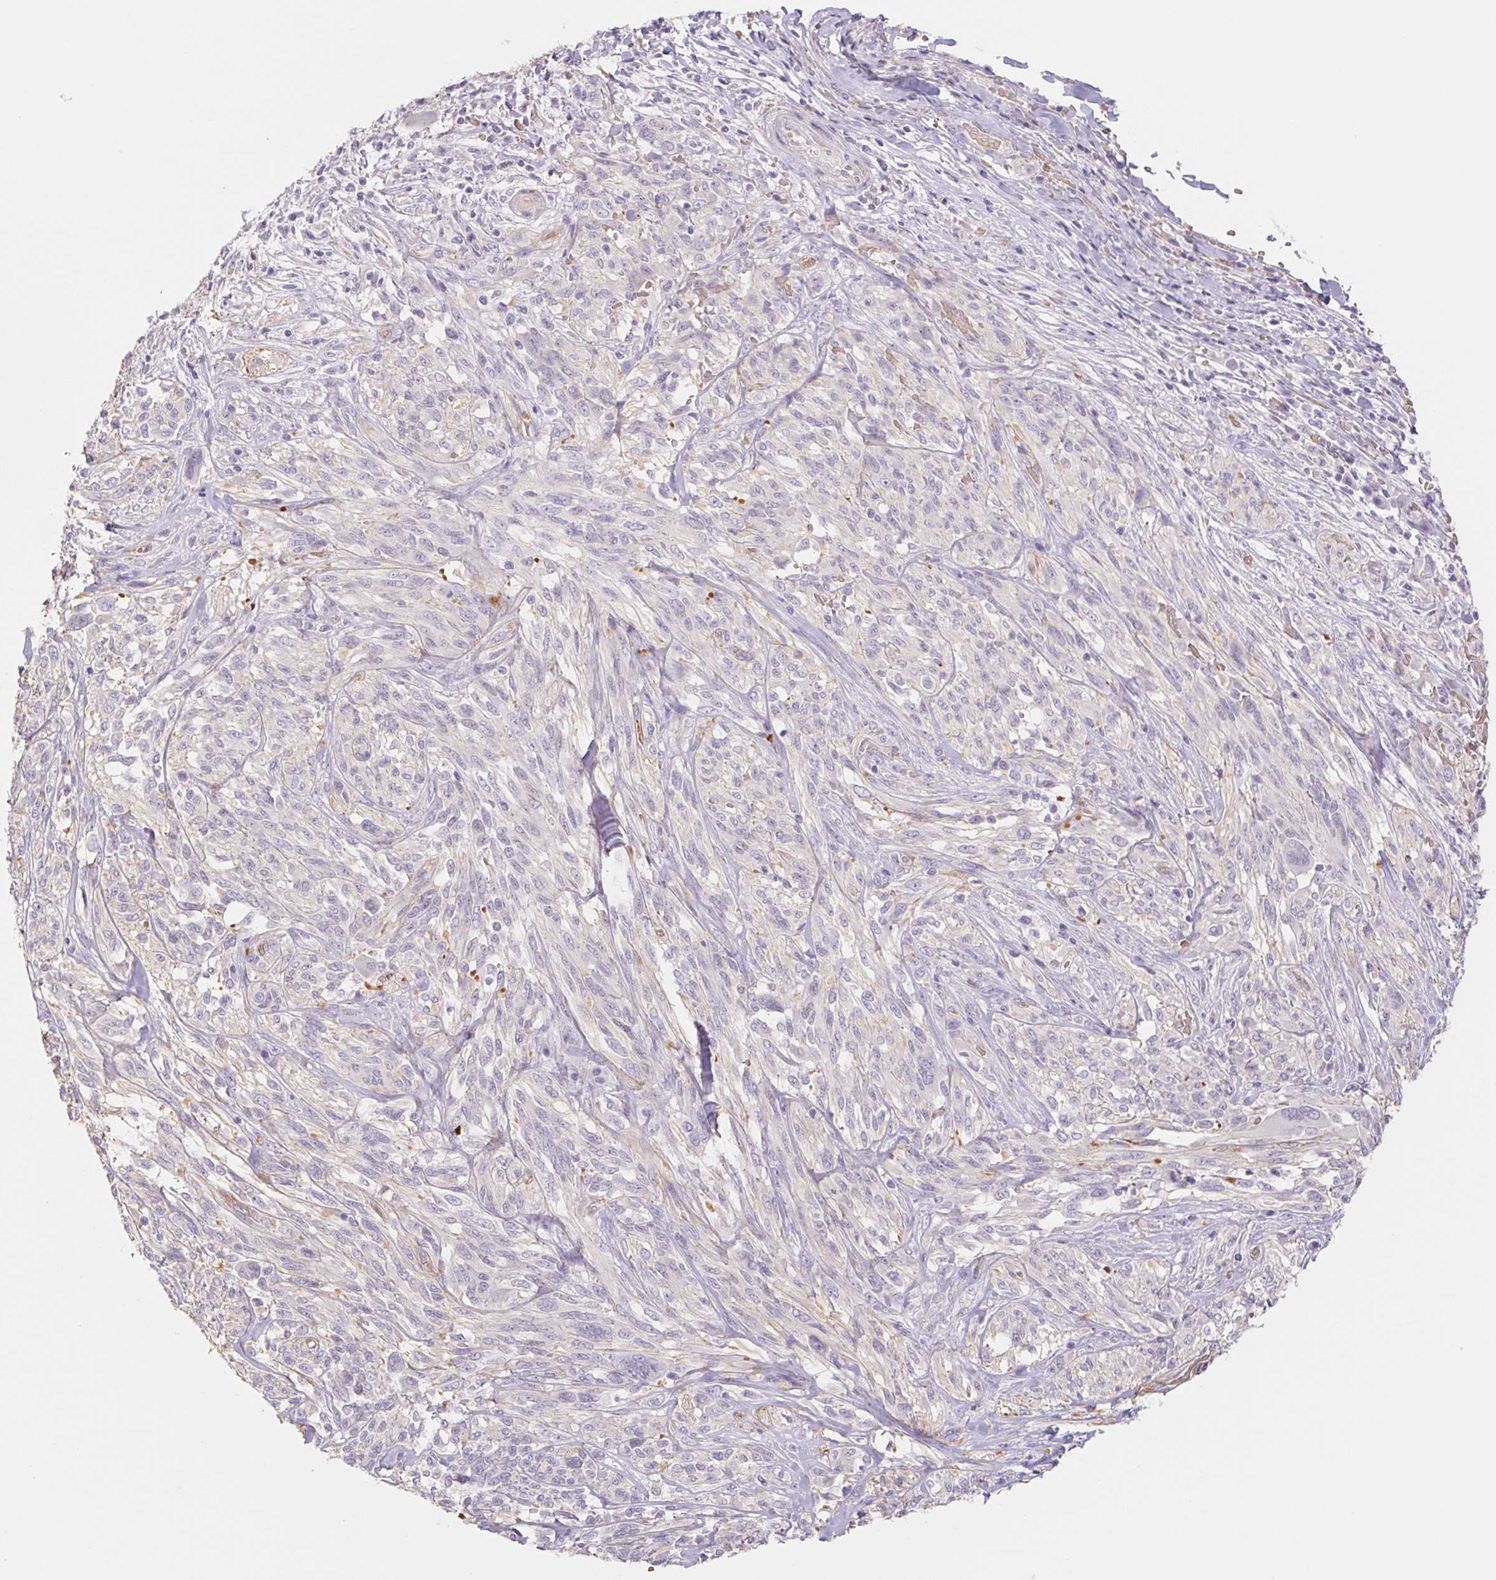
{"staining": {"intensity": "negative", "quantity": "none", "location": "none"}, "tissue": "melanoma", "cell_type": "Tumor cells", "image_type": "cancer", "snomed": [{"axis": "morphology", "description": "Malignant melanoma, NOS"}, {"axis": "topography", "description": "Skin"}], "caption": "A histopathology image of human melanoma is negative for staining in tumor cells.", "gene": "IGFL3", "patient": {"sex": "female", "age": 91}}